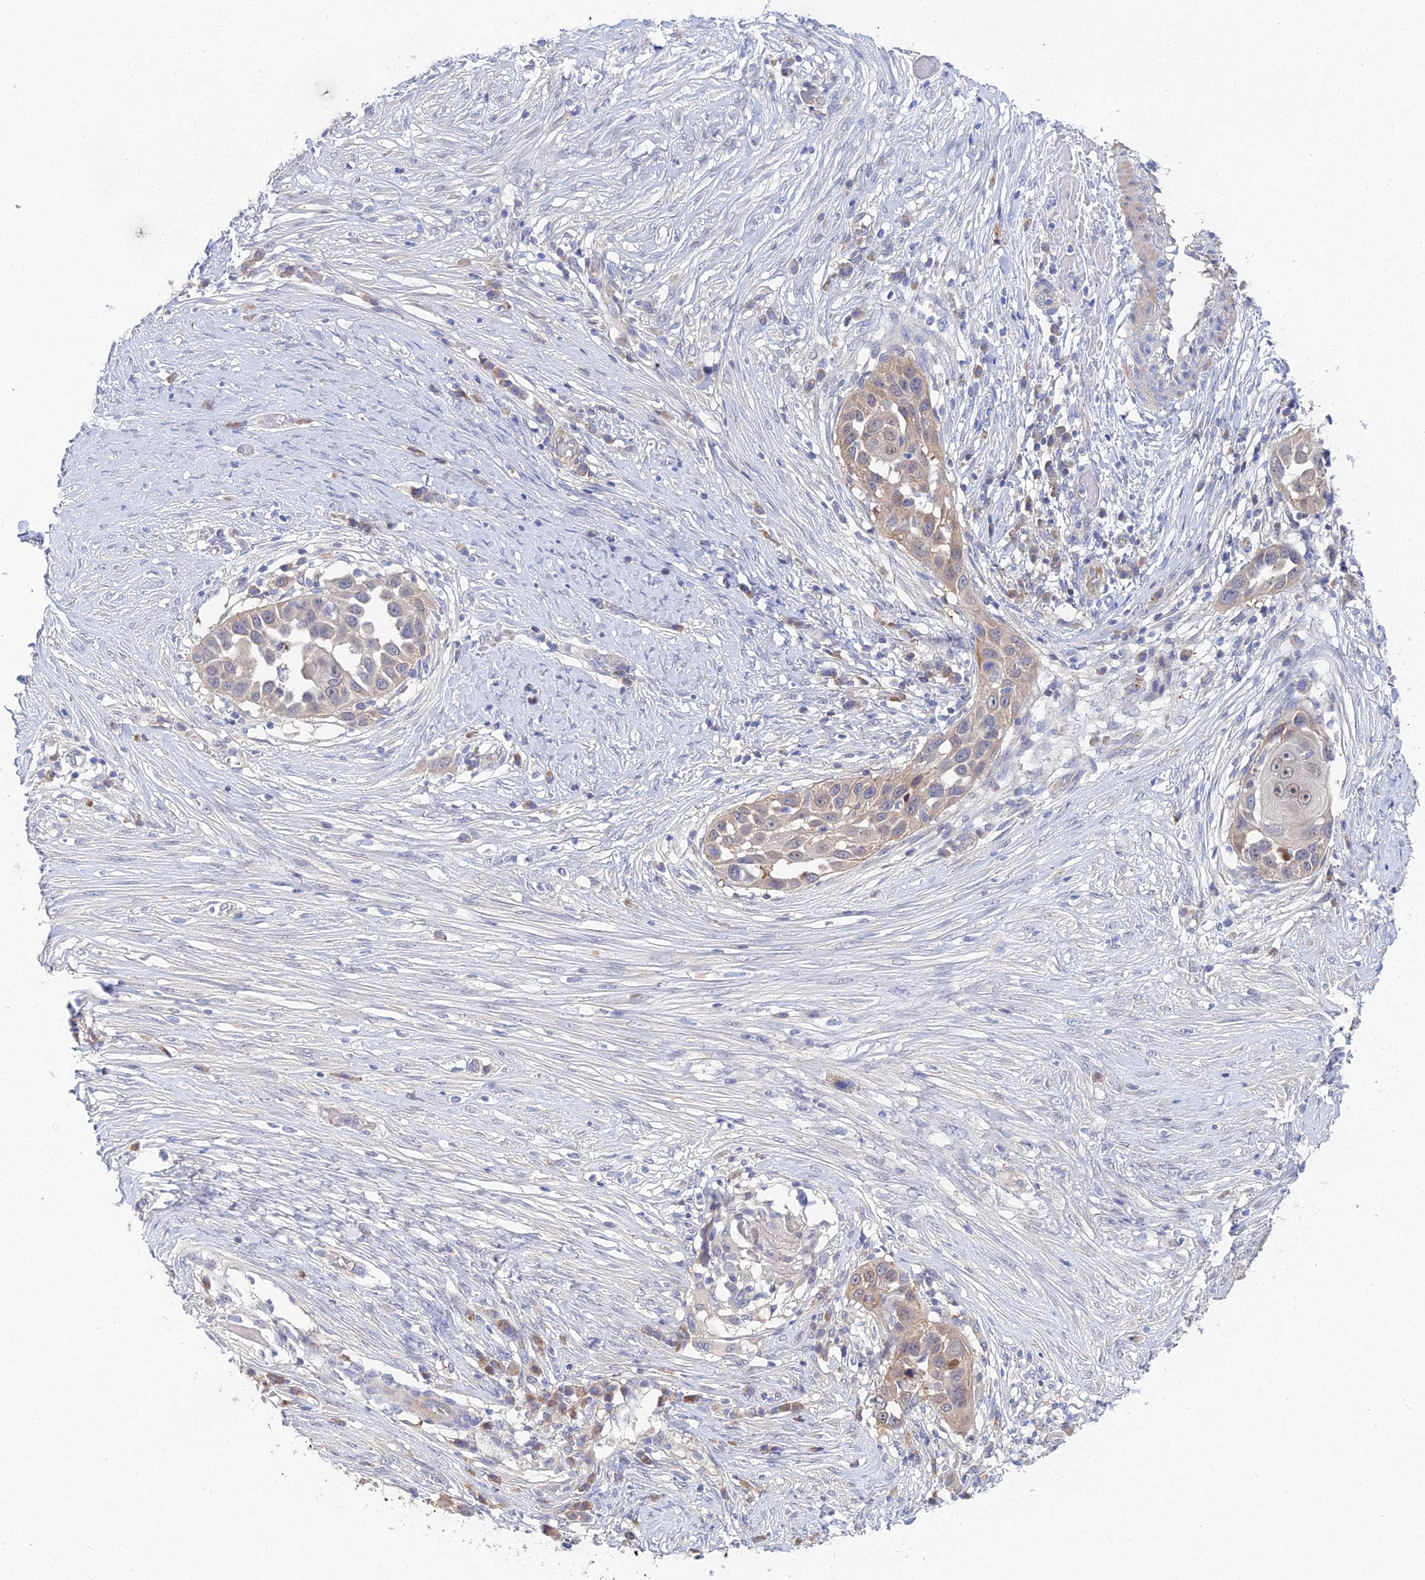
{"staining": {"intensity": "weak", "quantity": "<25%", "location": "cytoplasmic/membranous,nuclear"}, "tissue": "skin cancer", "cell_type": "Tumor cells", "image_type": "cancer", "snomed": [{"axis": "morphology", "description": "Squamous cell carcinoma, NOS"}, {"axis": "topography", "description": "Skin"}], "caption": "The histopathology image exhibits no staining of tumor cells in skin cancer (squamous cell carcinoma).", "gene": "DNAH14", "patient": {"sex": "female", "age": 44}}